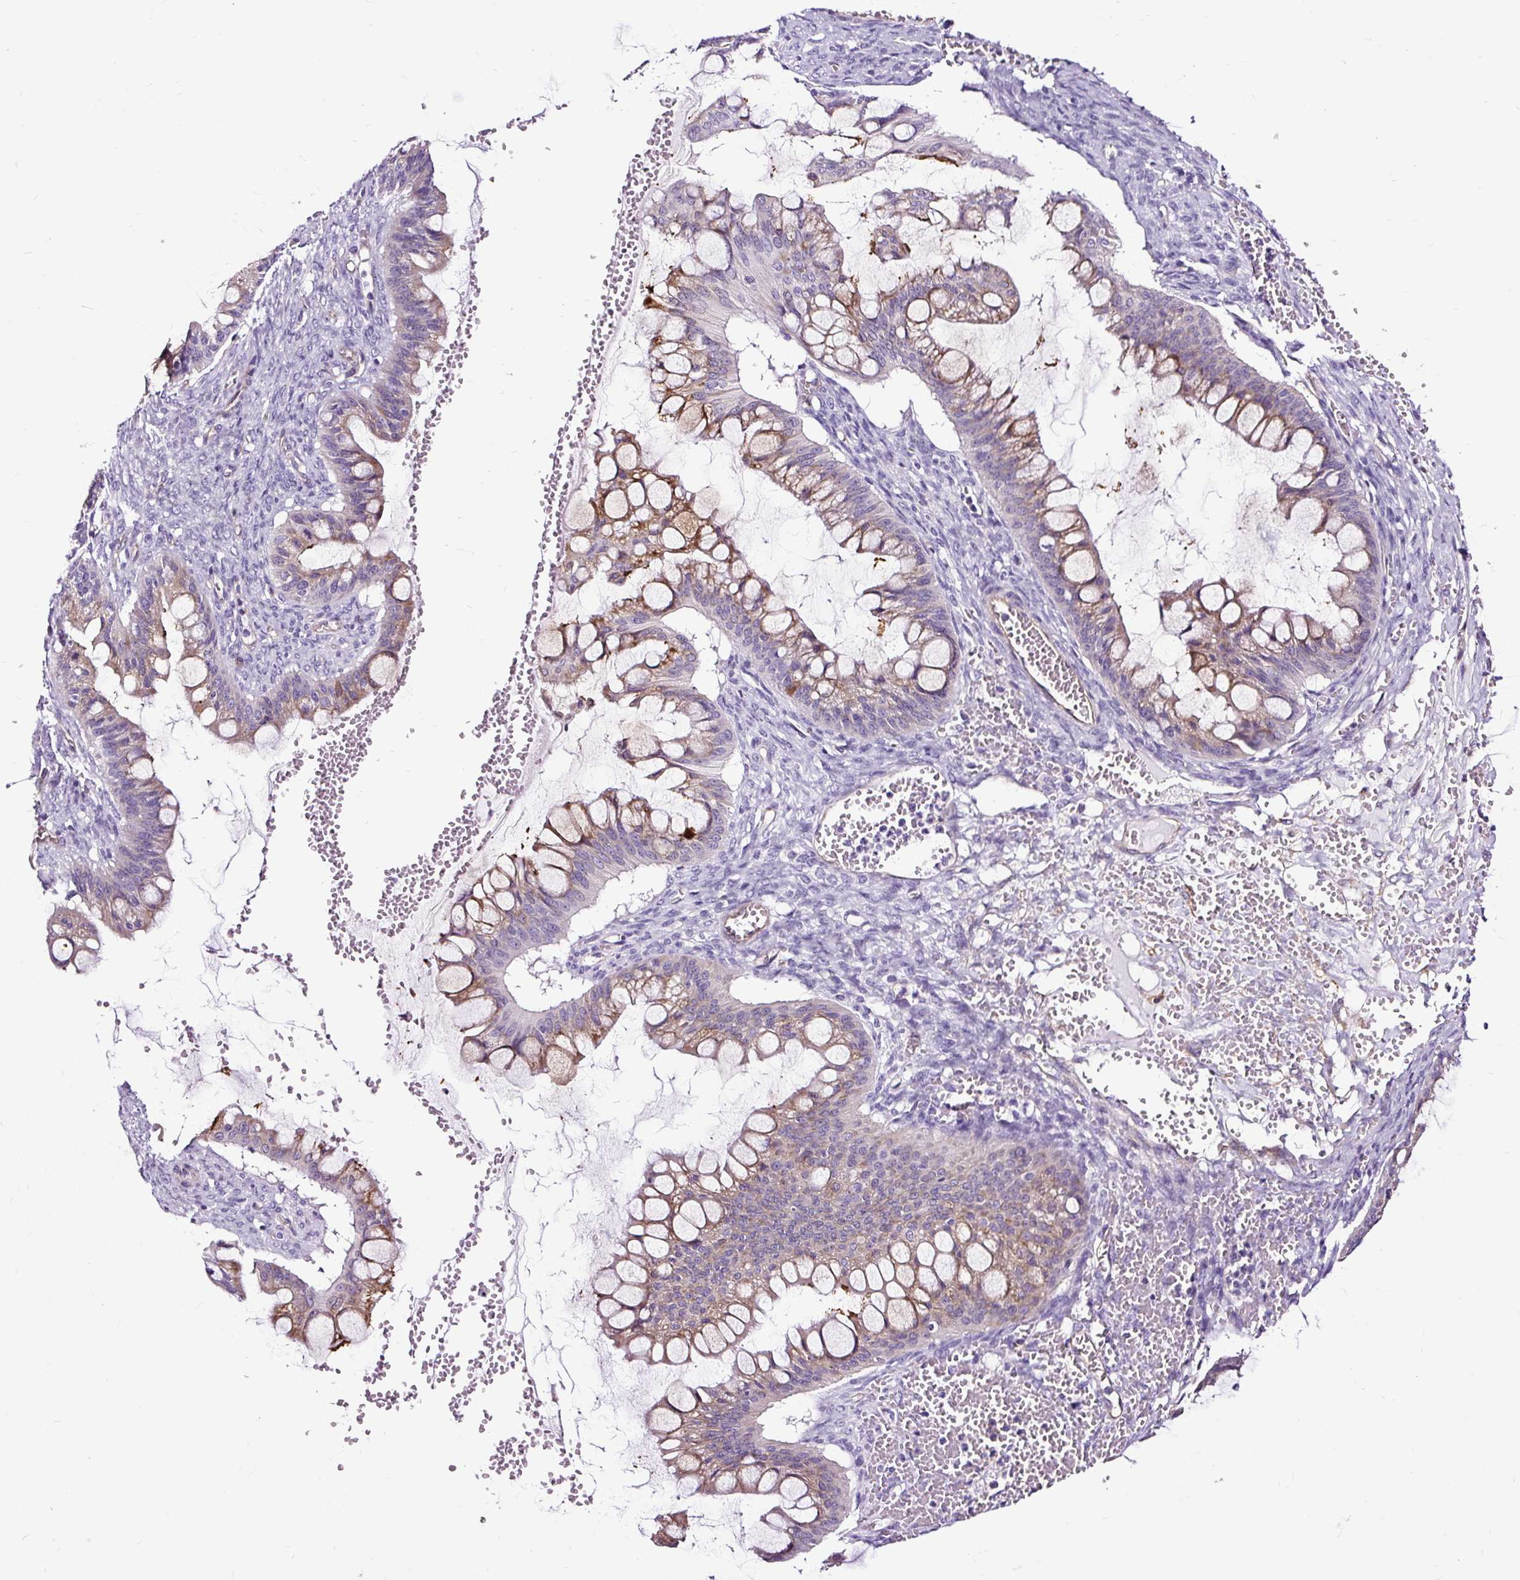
{"staining": {"intensity": "moderate", "quantity": "25%-75%", "location": "cytoplasmic/membranous"}, "tissue": "ovarian cancer", "cell_type": "Tumor cells", "image_type": "cancer", "snomed": [{"axis": "morphology", "description": "Cystadenocarcinoma, mucinous, NOS"}, {"axis": "topography", "description": "Ovary"}], "caption": "Brown immunohistochemical staining in mucinous cystadenocarcinoma (ovarian) shows moderate cytoplasmic/membranous positivity in about 25%-75% of tumor cells.", "gene": "SLC7A8", "patient": {"sex": "female", "age": 73}}